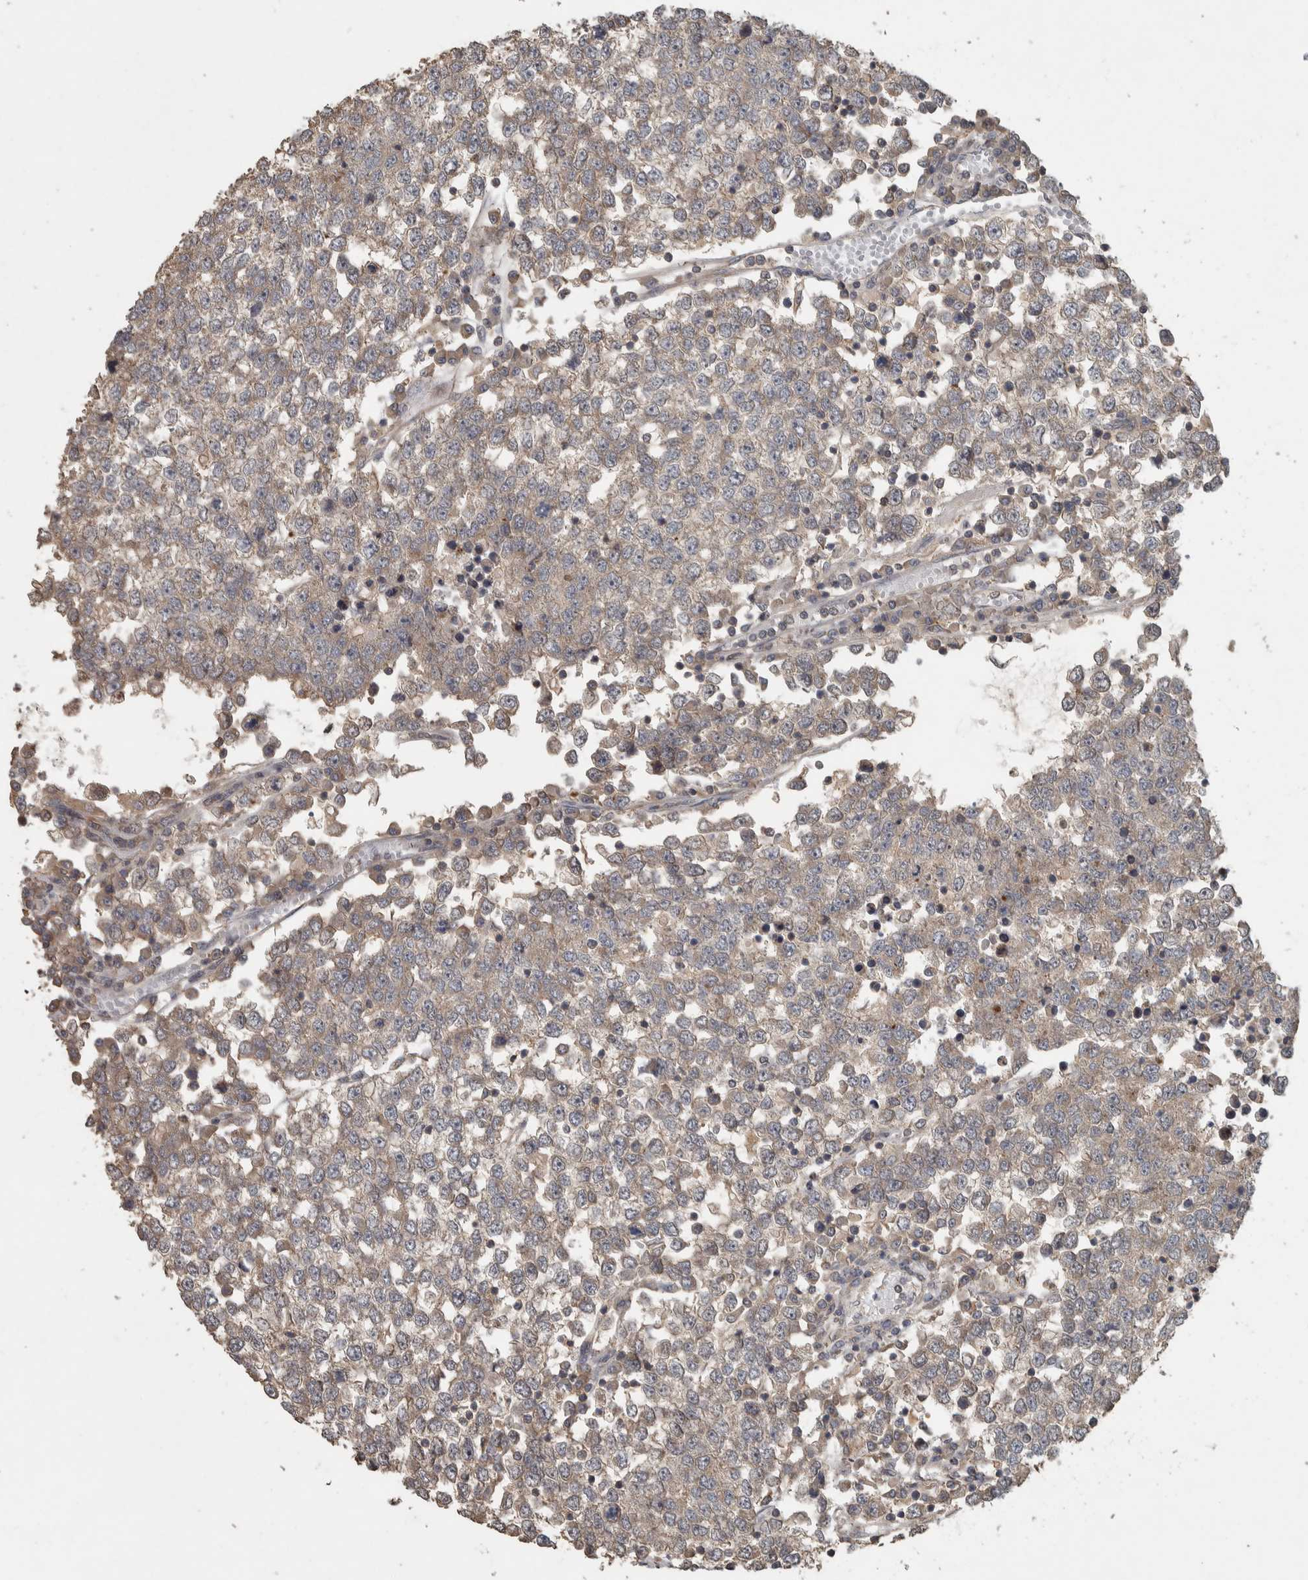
{"staining": {"intensity": "weak", "quantity": "25%-75%", "location": "cytoplasmic/membranous"}, "tissue": "testis cancer", "cell_type": "Tumor cells", "image_type": "cancer", "snomed": [{"axis": "morphology", "description": "Seminoma, NOS"}, {"axis": "topography", "description": "Testis"}], "caption": "A low amount of weak cytoplasmic/membranous staining is identified in about 25%-75% of tumor cells in testis seminoma tissue. (IHC, brightfield microscopy, high magnification).", "gene": "ERAL1", "patient": {"sex": "male", "age": 65}}